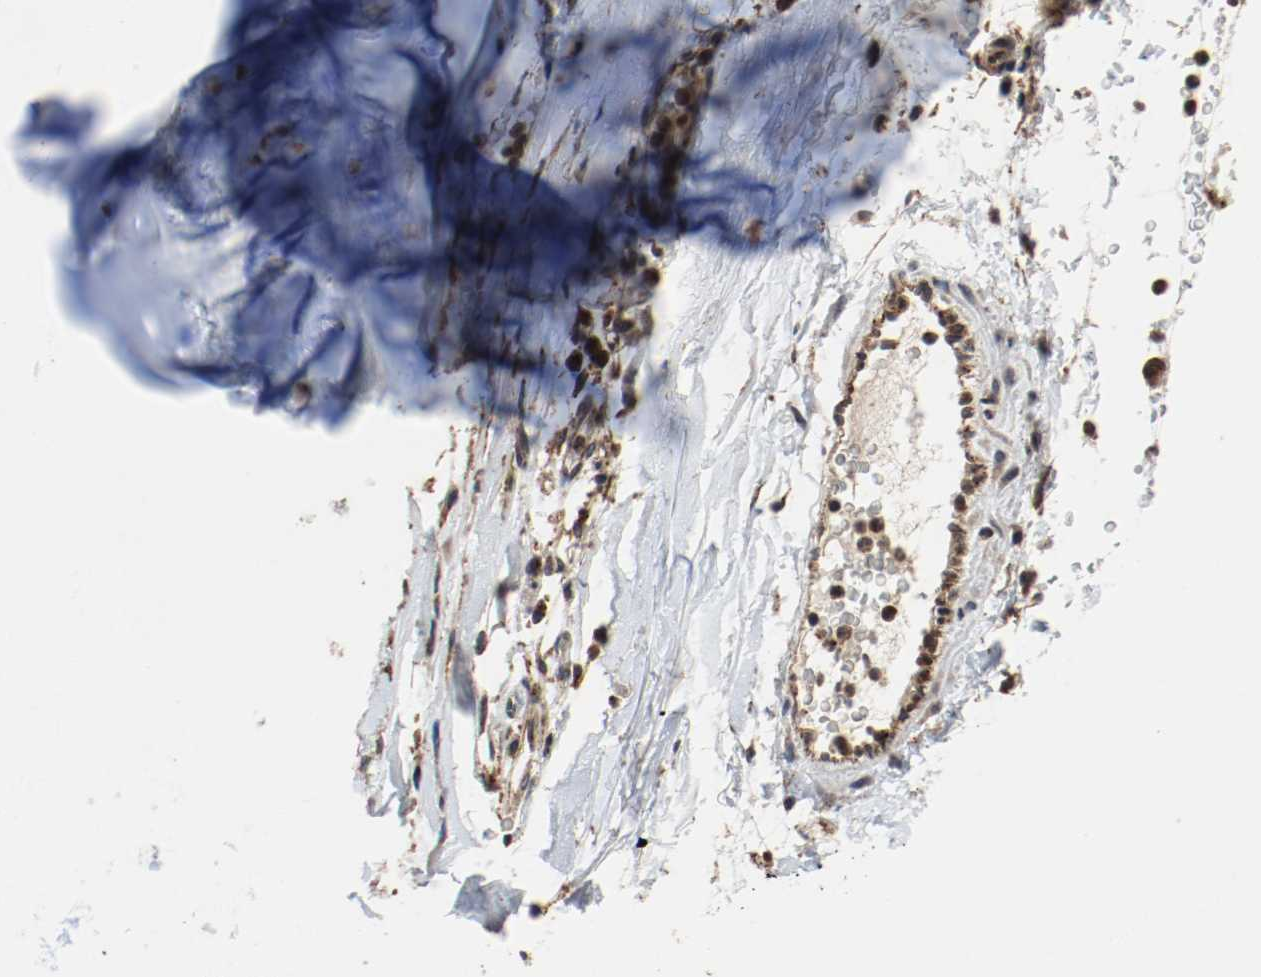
{"staining": {"intensity": "moderate", "quantity": ">75%", "location": "cytoplasmic/membranous"}, "tissue": "adipose tissue", "cell_type": "Adipocytes", "image_type": "normal", "snomed": [{"axis": "morphology", "description": "Normal tissue, NOS"}, {"axis": "topography", "description": "Cartilage tissue"}, {"axis": "topography", "description": "Bronchus"}], "caption": "High-power microscopy captured an immunohistochemistry histopathology image of unremarkable adipose tissue, revealing moderate cytoplasmic/membranous staining in about >75% of adipocytes.", "gene": "LAMP2", "patient": {"sex": "female", "age": 73}}